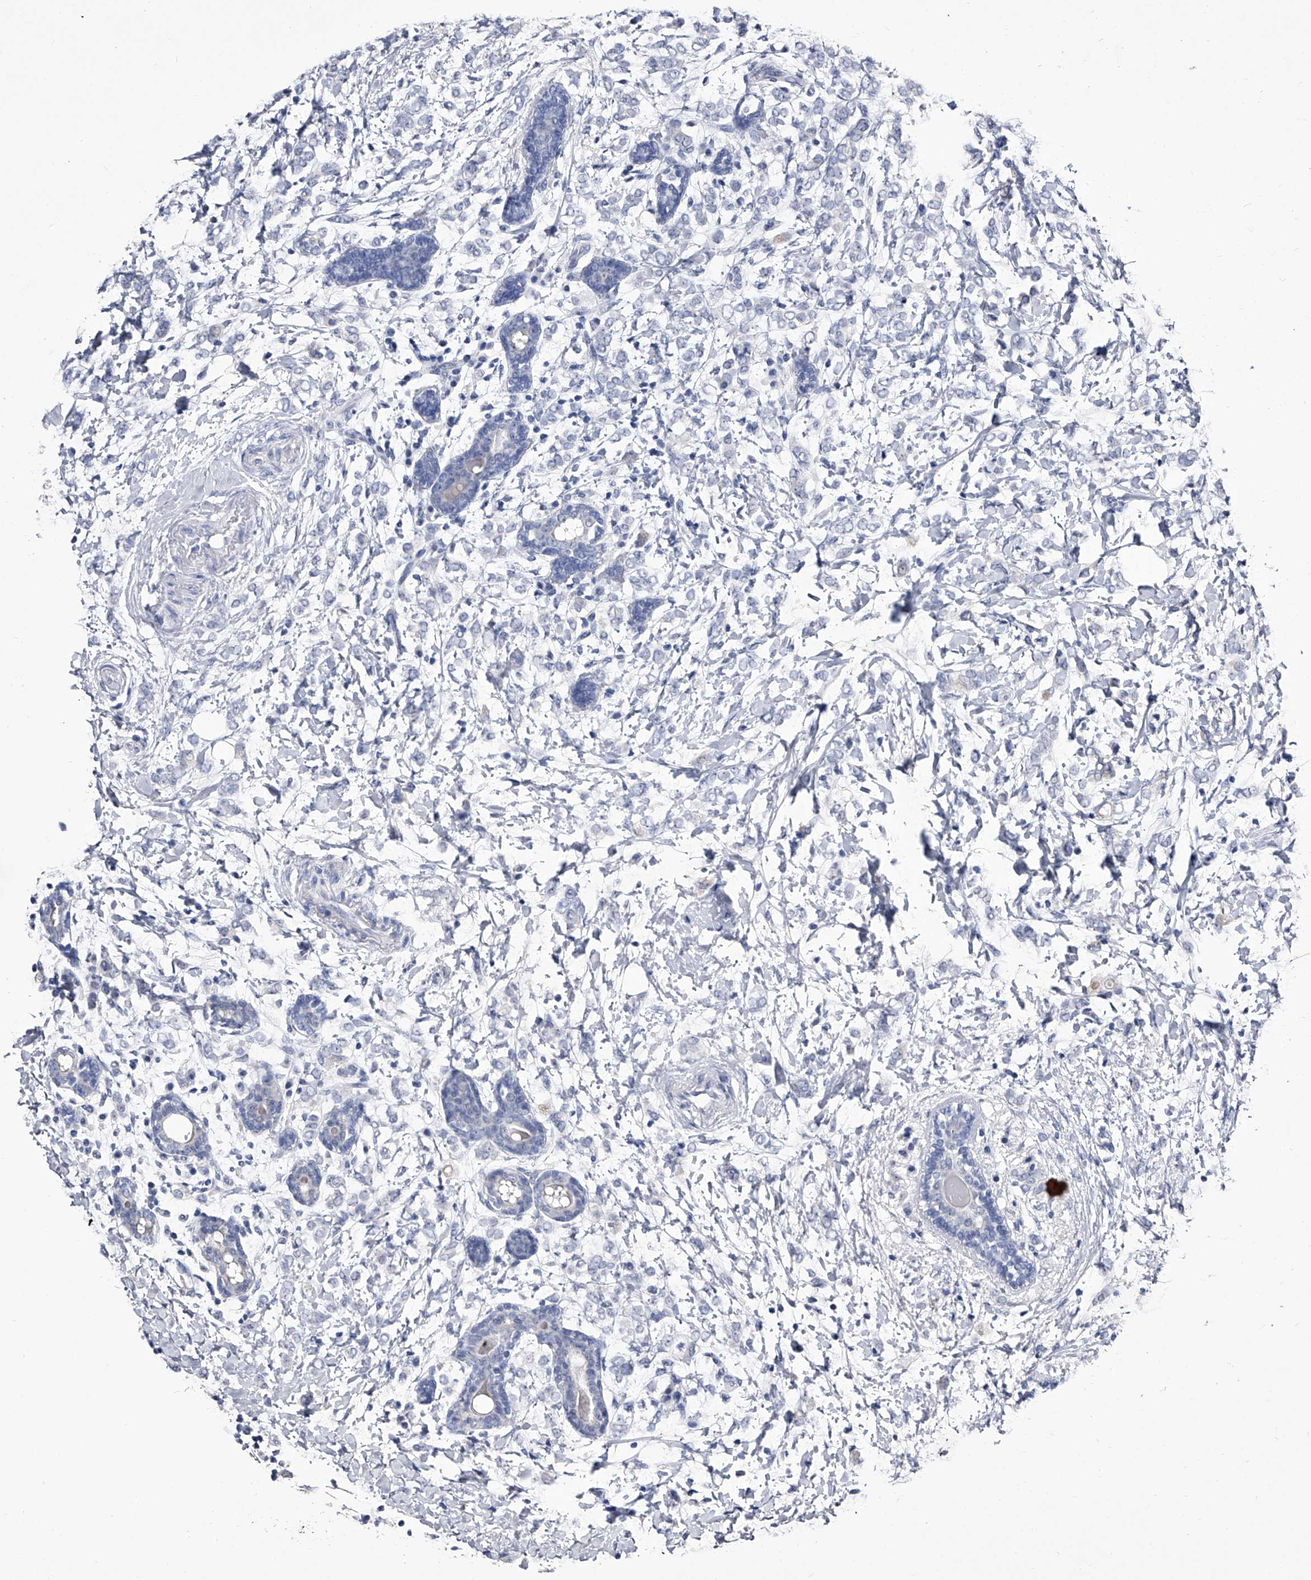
{"staining": {"intensity": "negative", "quantity": "none", "location": "none"}, "tissue": "breast cancer", "cell_type": "Tumor cells", "image_type": "cancer", "snomed": [{"axis": "morphology", "description": "Normal tissue, NOS"}, {"axis": "morphology", "description": "Lobular carcinoma"}, {"axis": "topography", "description": "Breast"}], "caption": "Breast cancer (lobular carcinoma) was stained to show a protein in brown. There is no significant staining in tumor cells. (Stains: DAB (3,3'-diaminobenzidine) IHC with hematoxylin counter stain, Microscopy: brightfield microscopy at high magnification).", "gene": "CRISP2", "patient": {"sex": "female", "age": 47}}